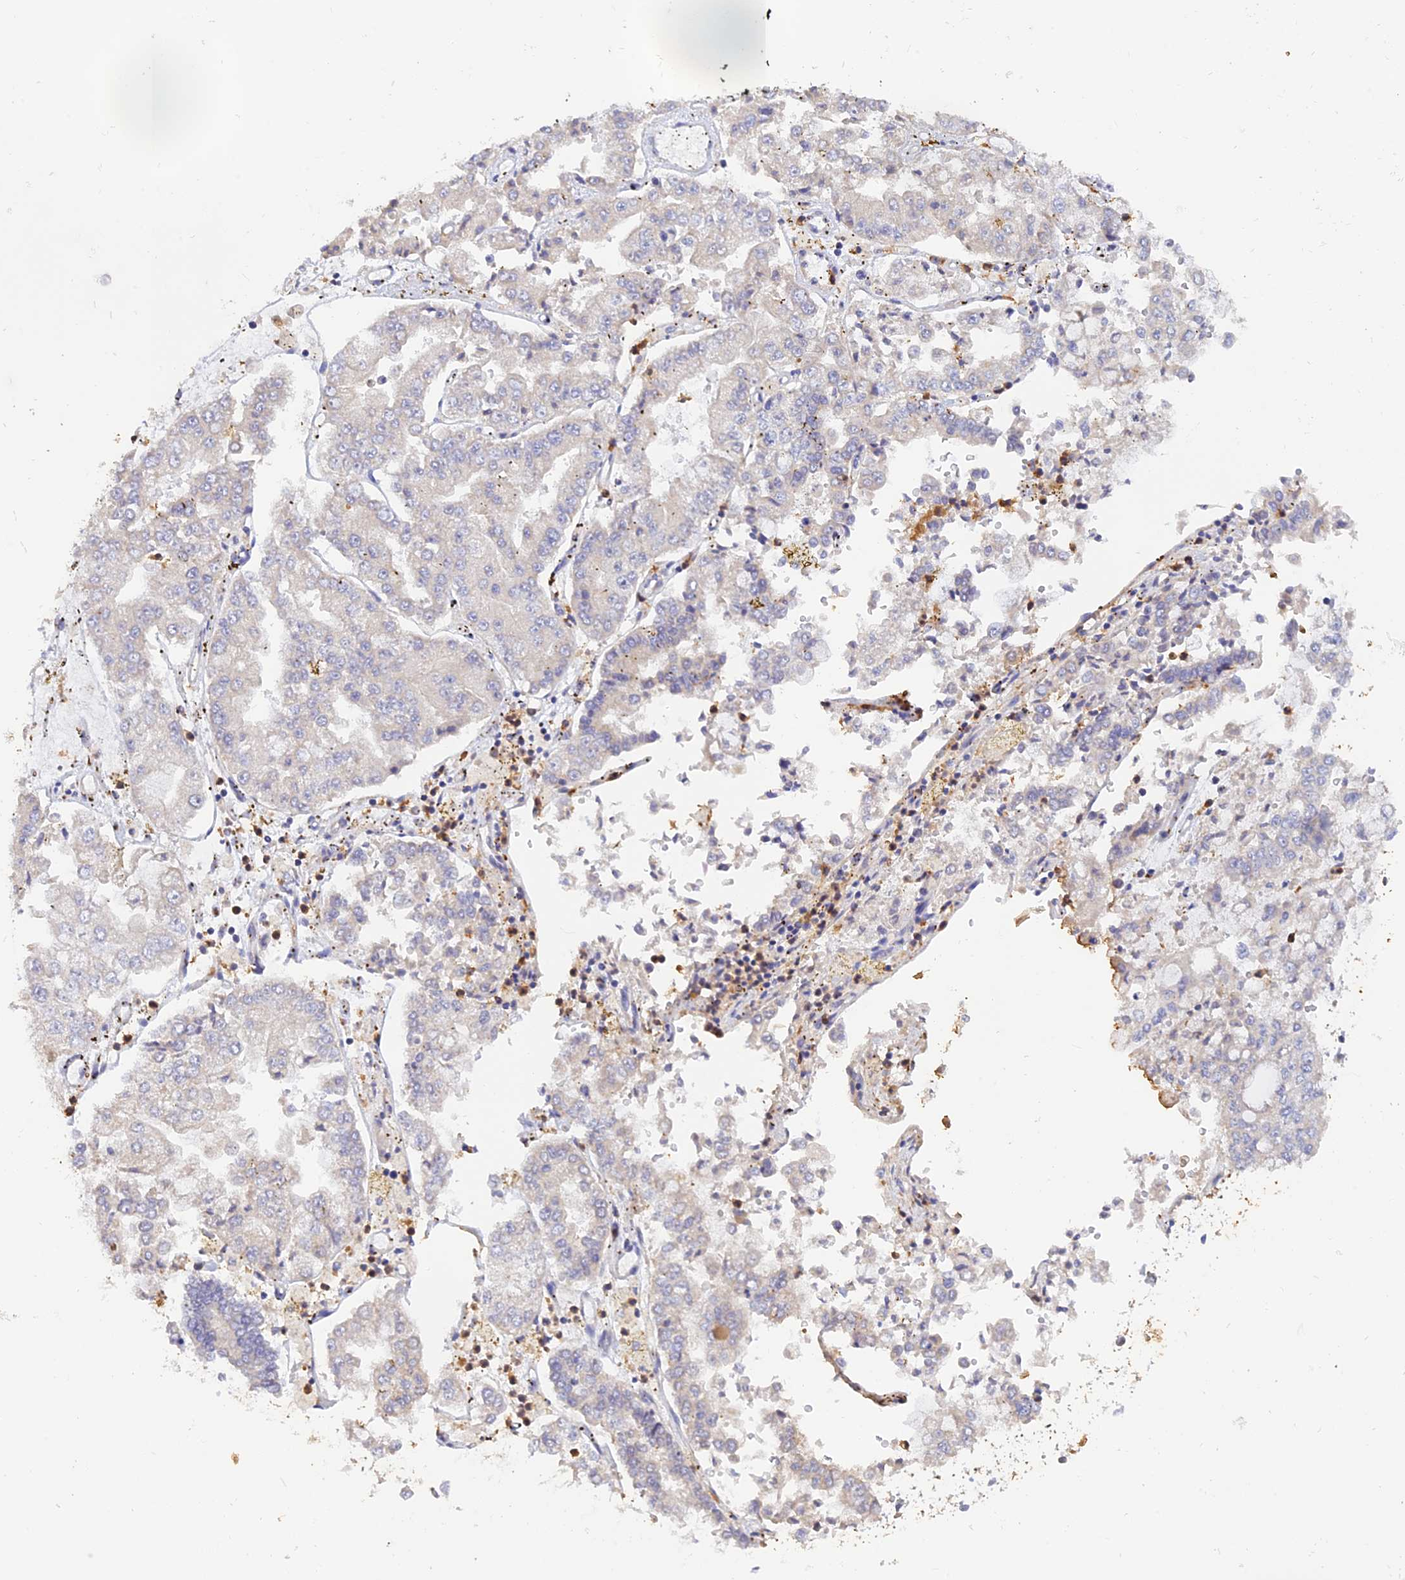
{"staining": {"intensity": "negative", "quantity": "none", "location": "none"}, "tissue": "stomach cancer", "cell_type": "Tumor cells", "image_type": "cancer", "snomed": [{"axis": "morphology", "description": "Adenocarcinoma, NOS"}, {"axis": "topography", "description": "Stomach"}], "caption": "The micrograph exhibits no significant staining in tumor cells of stomach cancer. (Brightfield microscopy of DAB immunohistochemistry (IHC) at high magnification).", "gene": "PEX16", "patient": {"sex": "male", "age": 76}}